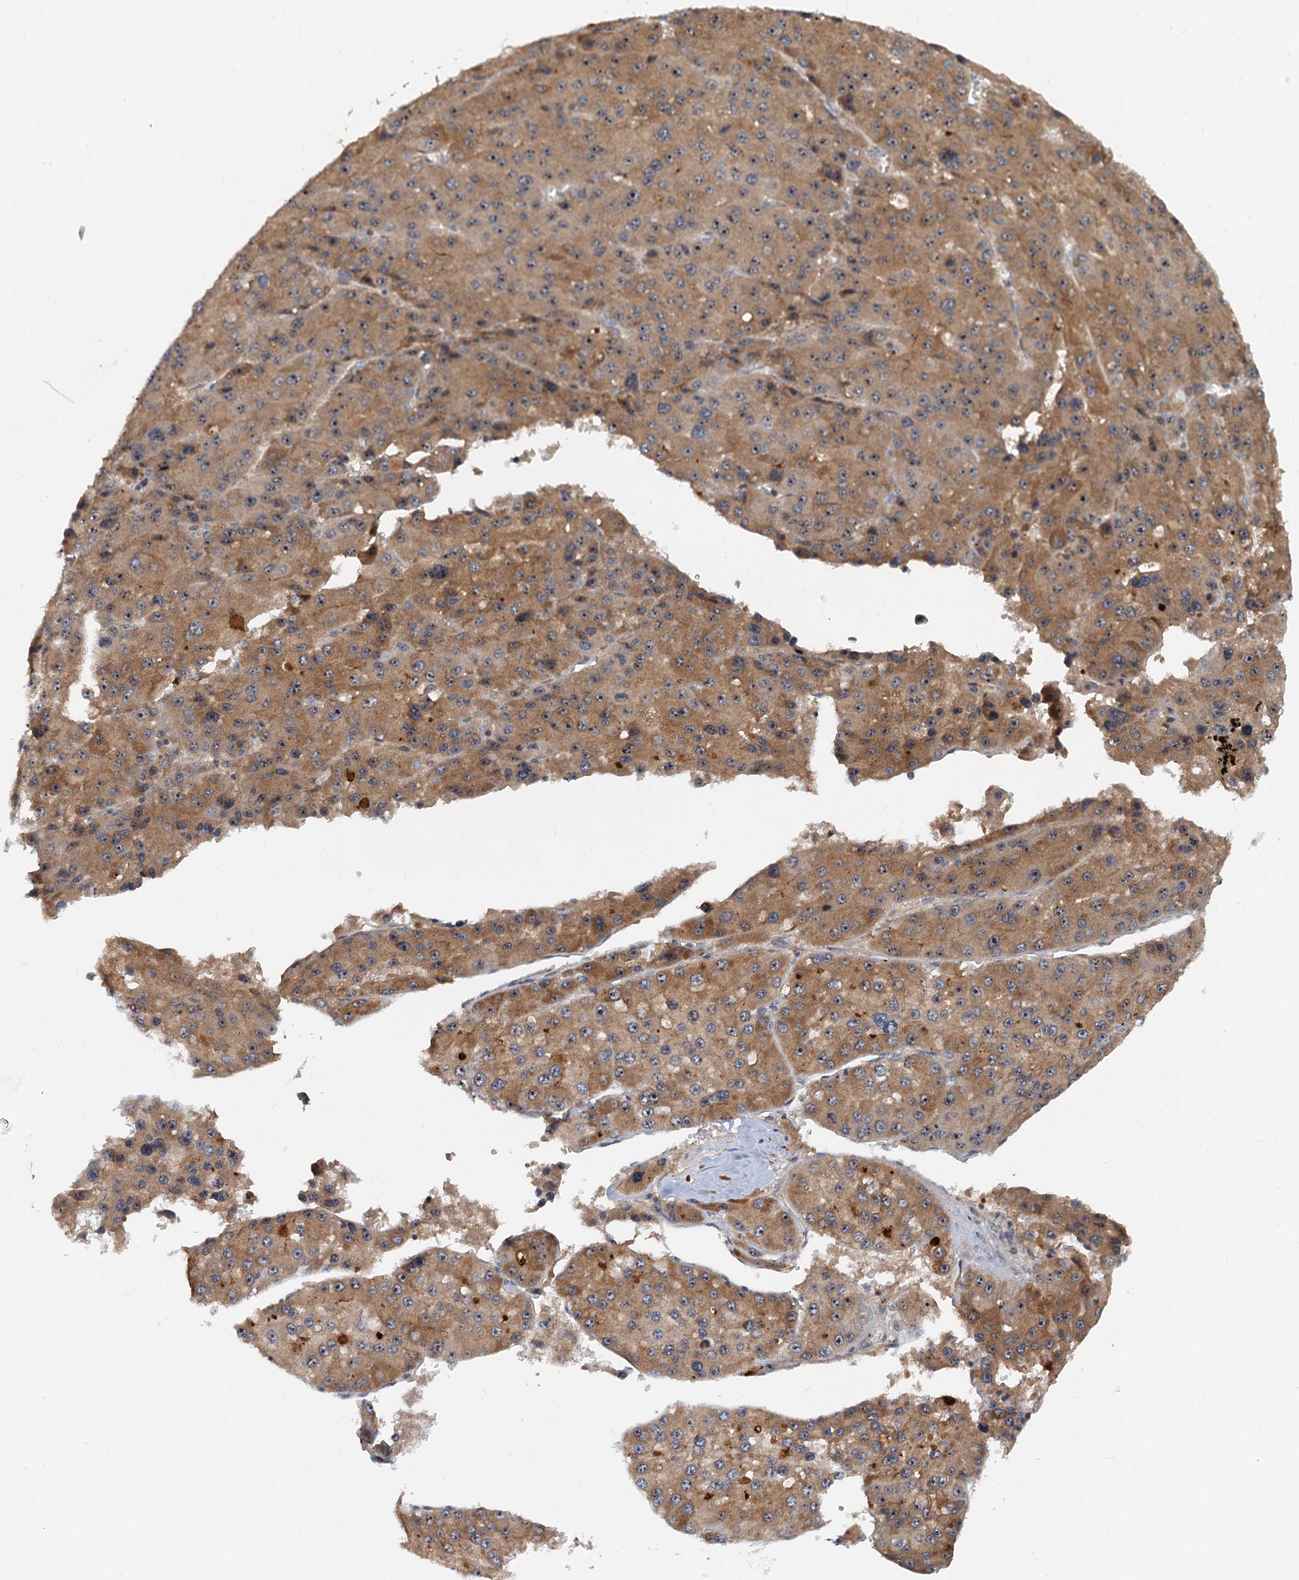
{"staining": {"intensity": "moderate", "quantity": ">75%", "location": "cytoplasmic/membranous"}, "tissue": "liver cancer", "cell_type": "Tumor cells", "image_type": "cancer", "snomed": [{"axis": "morphology", "description": "Carcinoma, Hepatocellular, NOS"}, {"axis": "topography", "description": "Liver"}], "caption": "A micrograph of human liver cancer stained for a protein demonstrates moderate cytoplasmic/membranous brown staining in tumor cells.", "gene": "TOLLIP", "patient": {"sex": "female", "age": 73}}